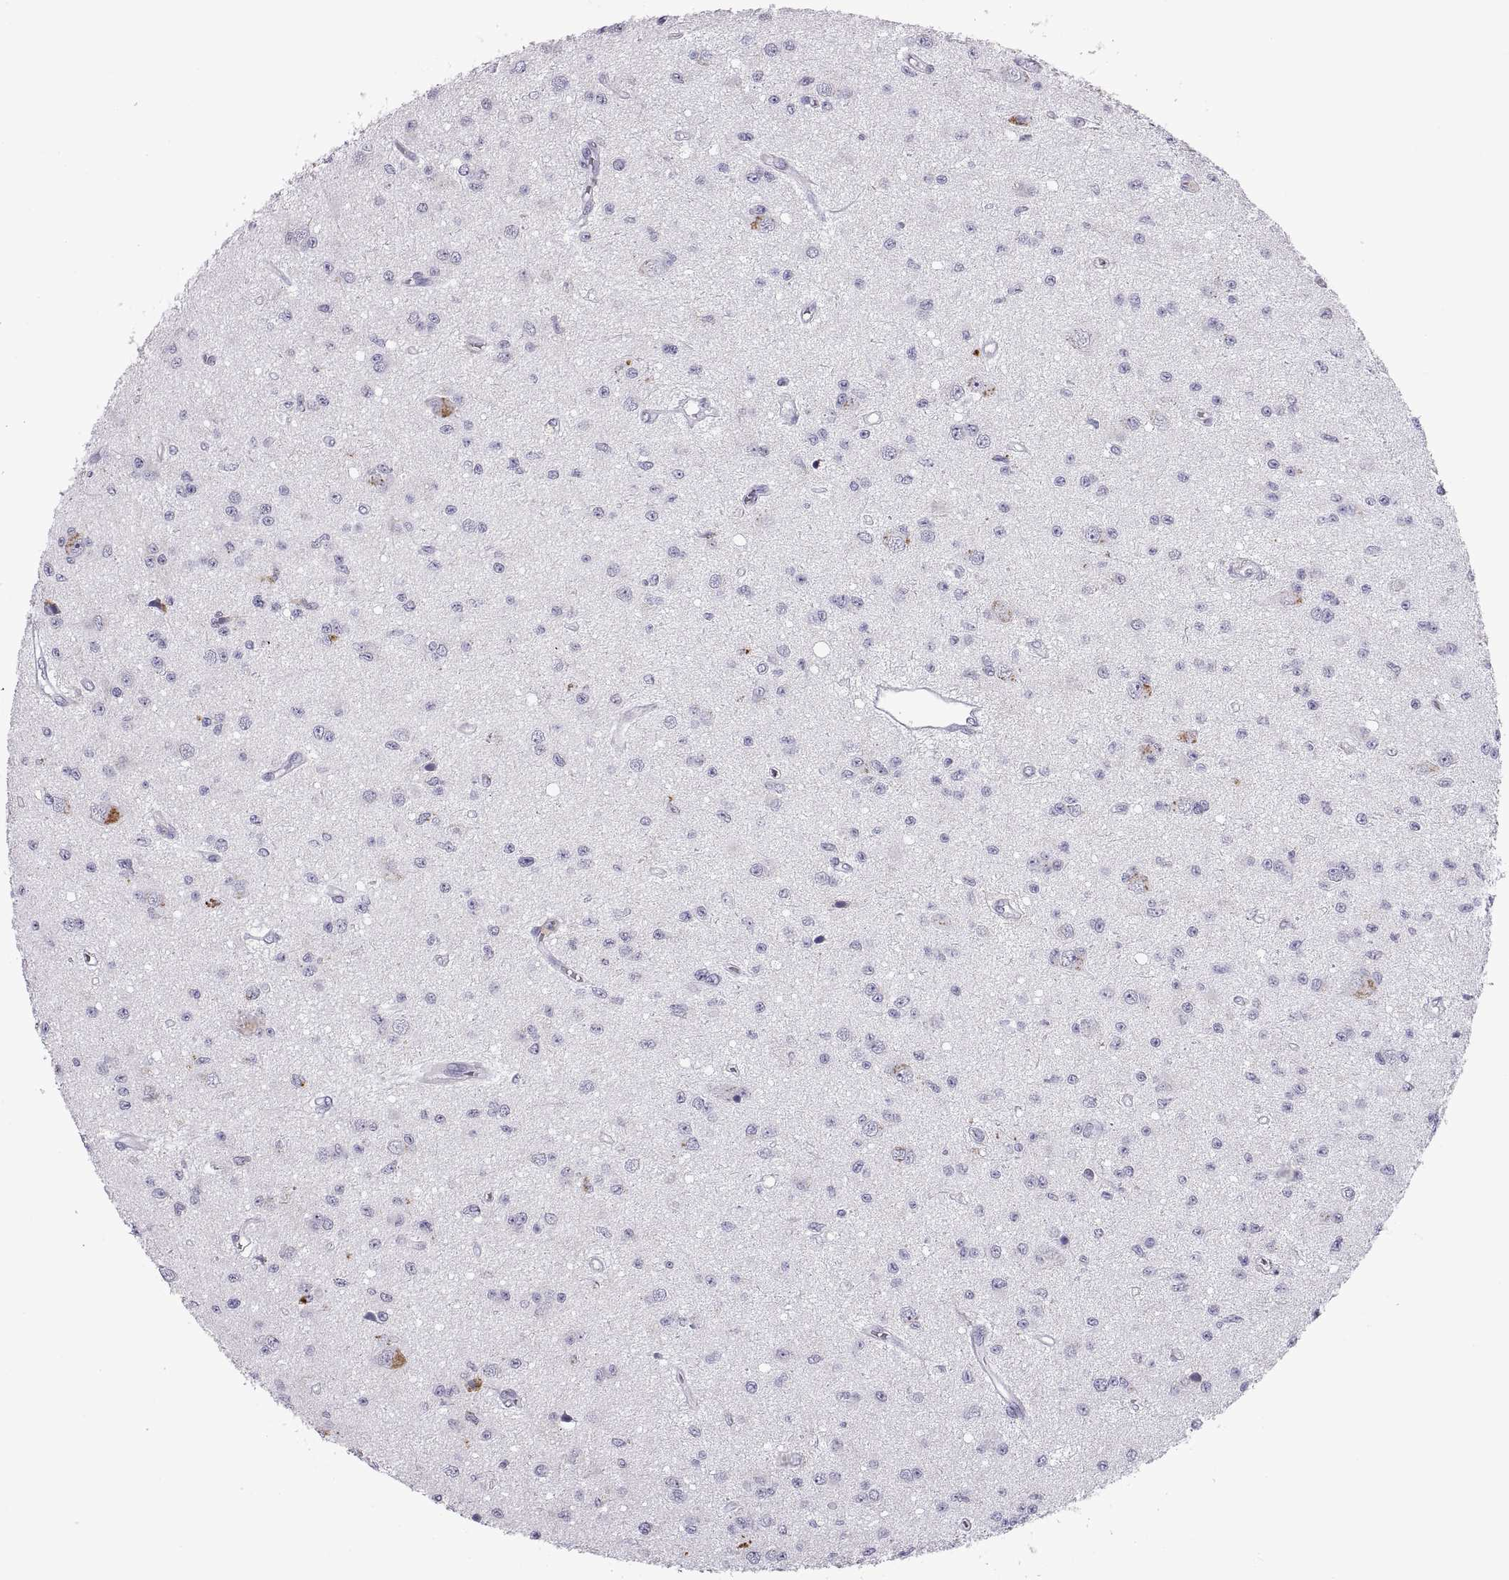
{"staining": {"intensity": "negative", "quantity": "none", "location": "none"}, "tissue": "glioma", "cell_type": "Tumor cells", "image_type": "cancer", "snomed": [{"axis": "morphology", "description": "Glioma, malignant, Low grade"}, {"axis": "topography", "description": "Brain"}], "caption": "Malignant glioma (low-grade) was stained to show a protein in brown. There is no significant staining in tumor cells.", "gene": "RGS19", "patient": {"sex": "female", "age": 45}}